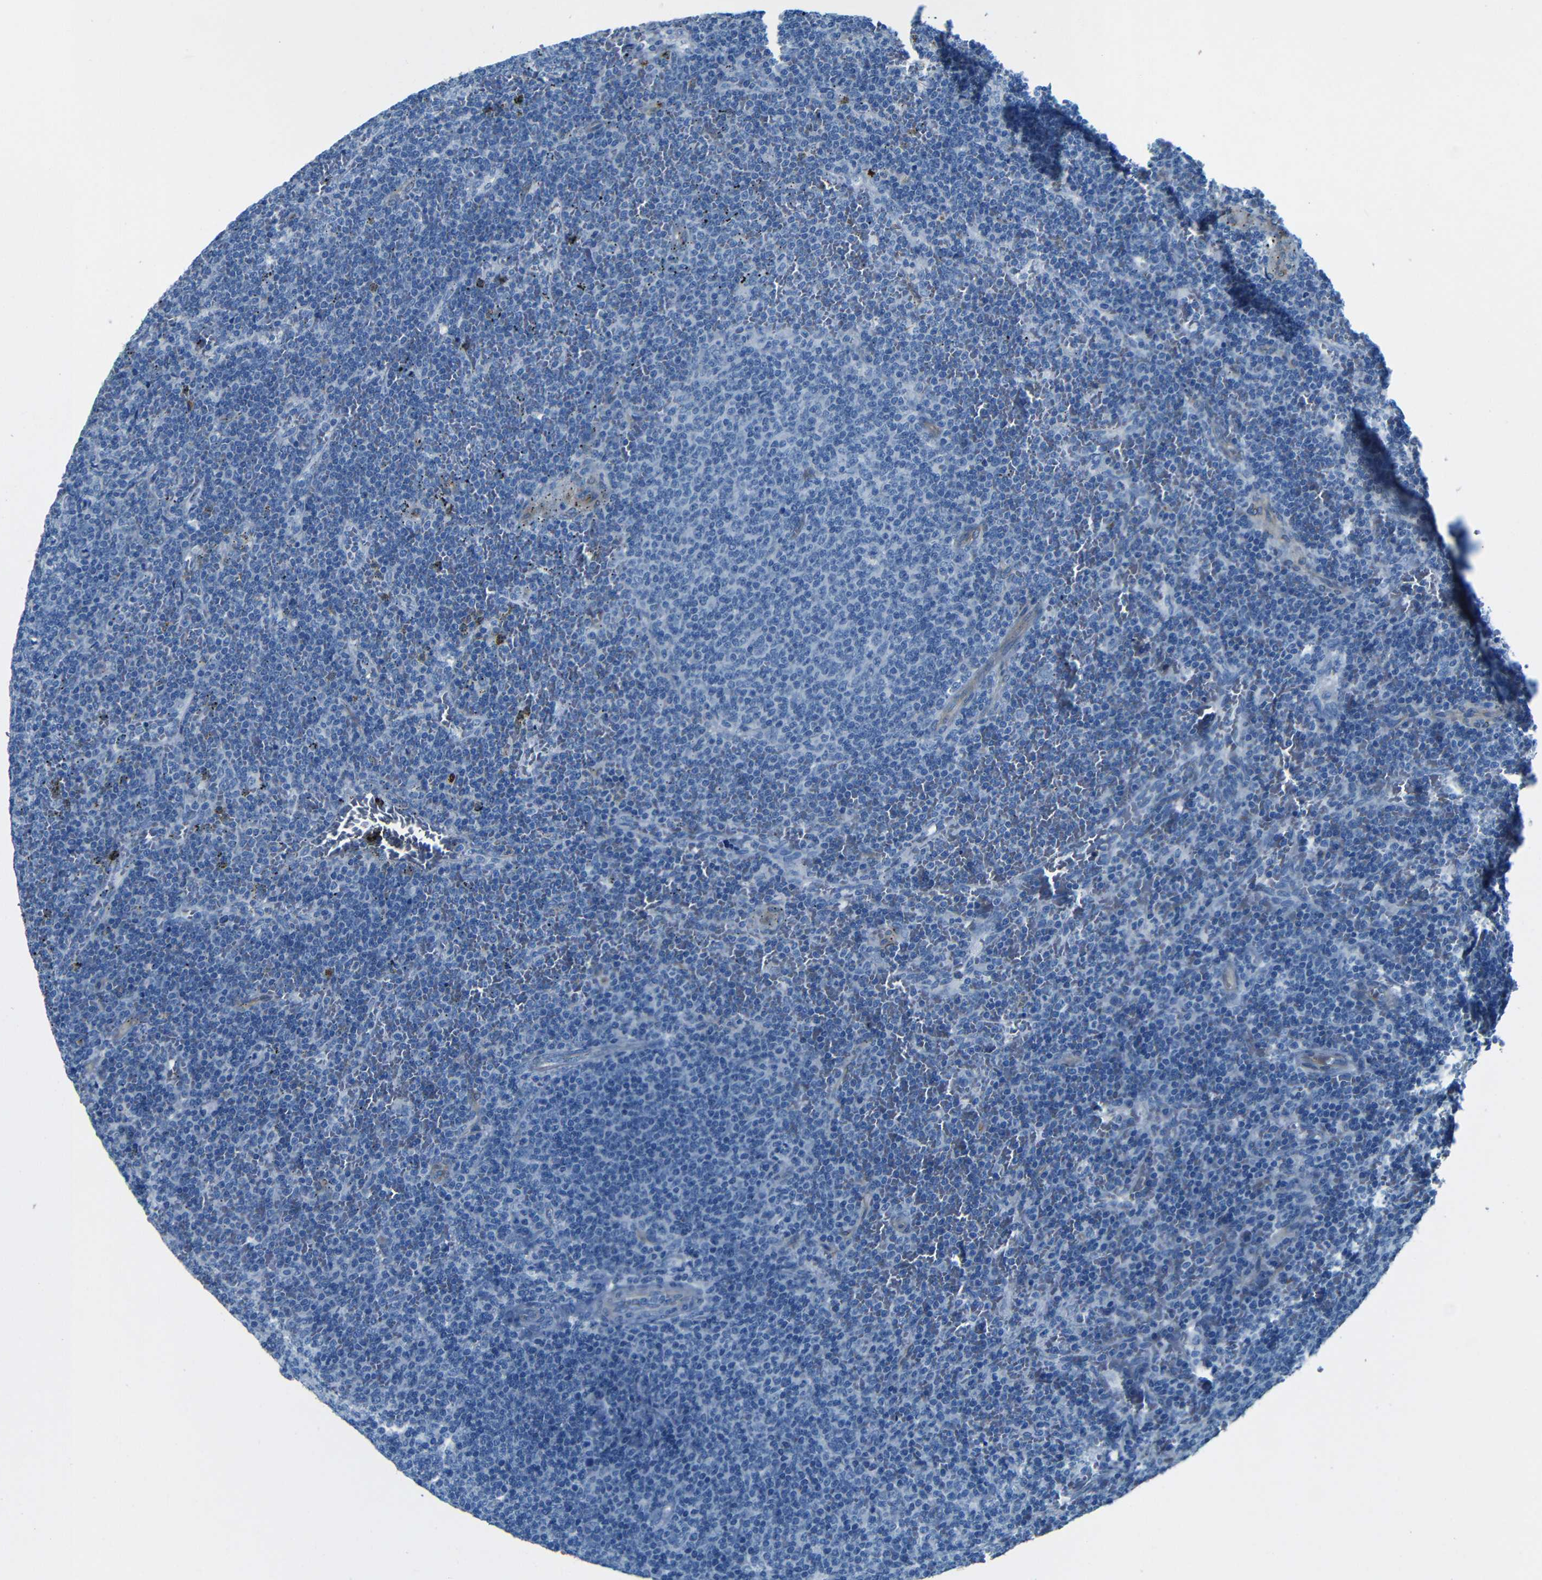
{"staining": {"intensity": "negative", "quantity": "none", "location": "none"}, "tissue": "lymphoma", "cell_type": "Tumor cells", "image_type": "cancer", "snomed": [{"axis": "morphology", "description": "Malignant lymphoma, non-Hodgkin's type, Low grade"}, {"axis": "topography", "description": "Spleen"}], "caption": "Immunohistochemical staining of human lymphoma reveals no significant positivity in tumor cells.", "gene": "MAP2", "patient": {"sex": "female", "age": 50}}